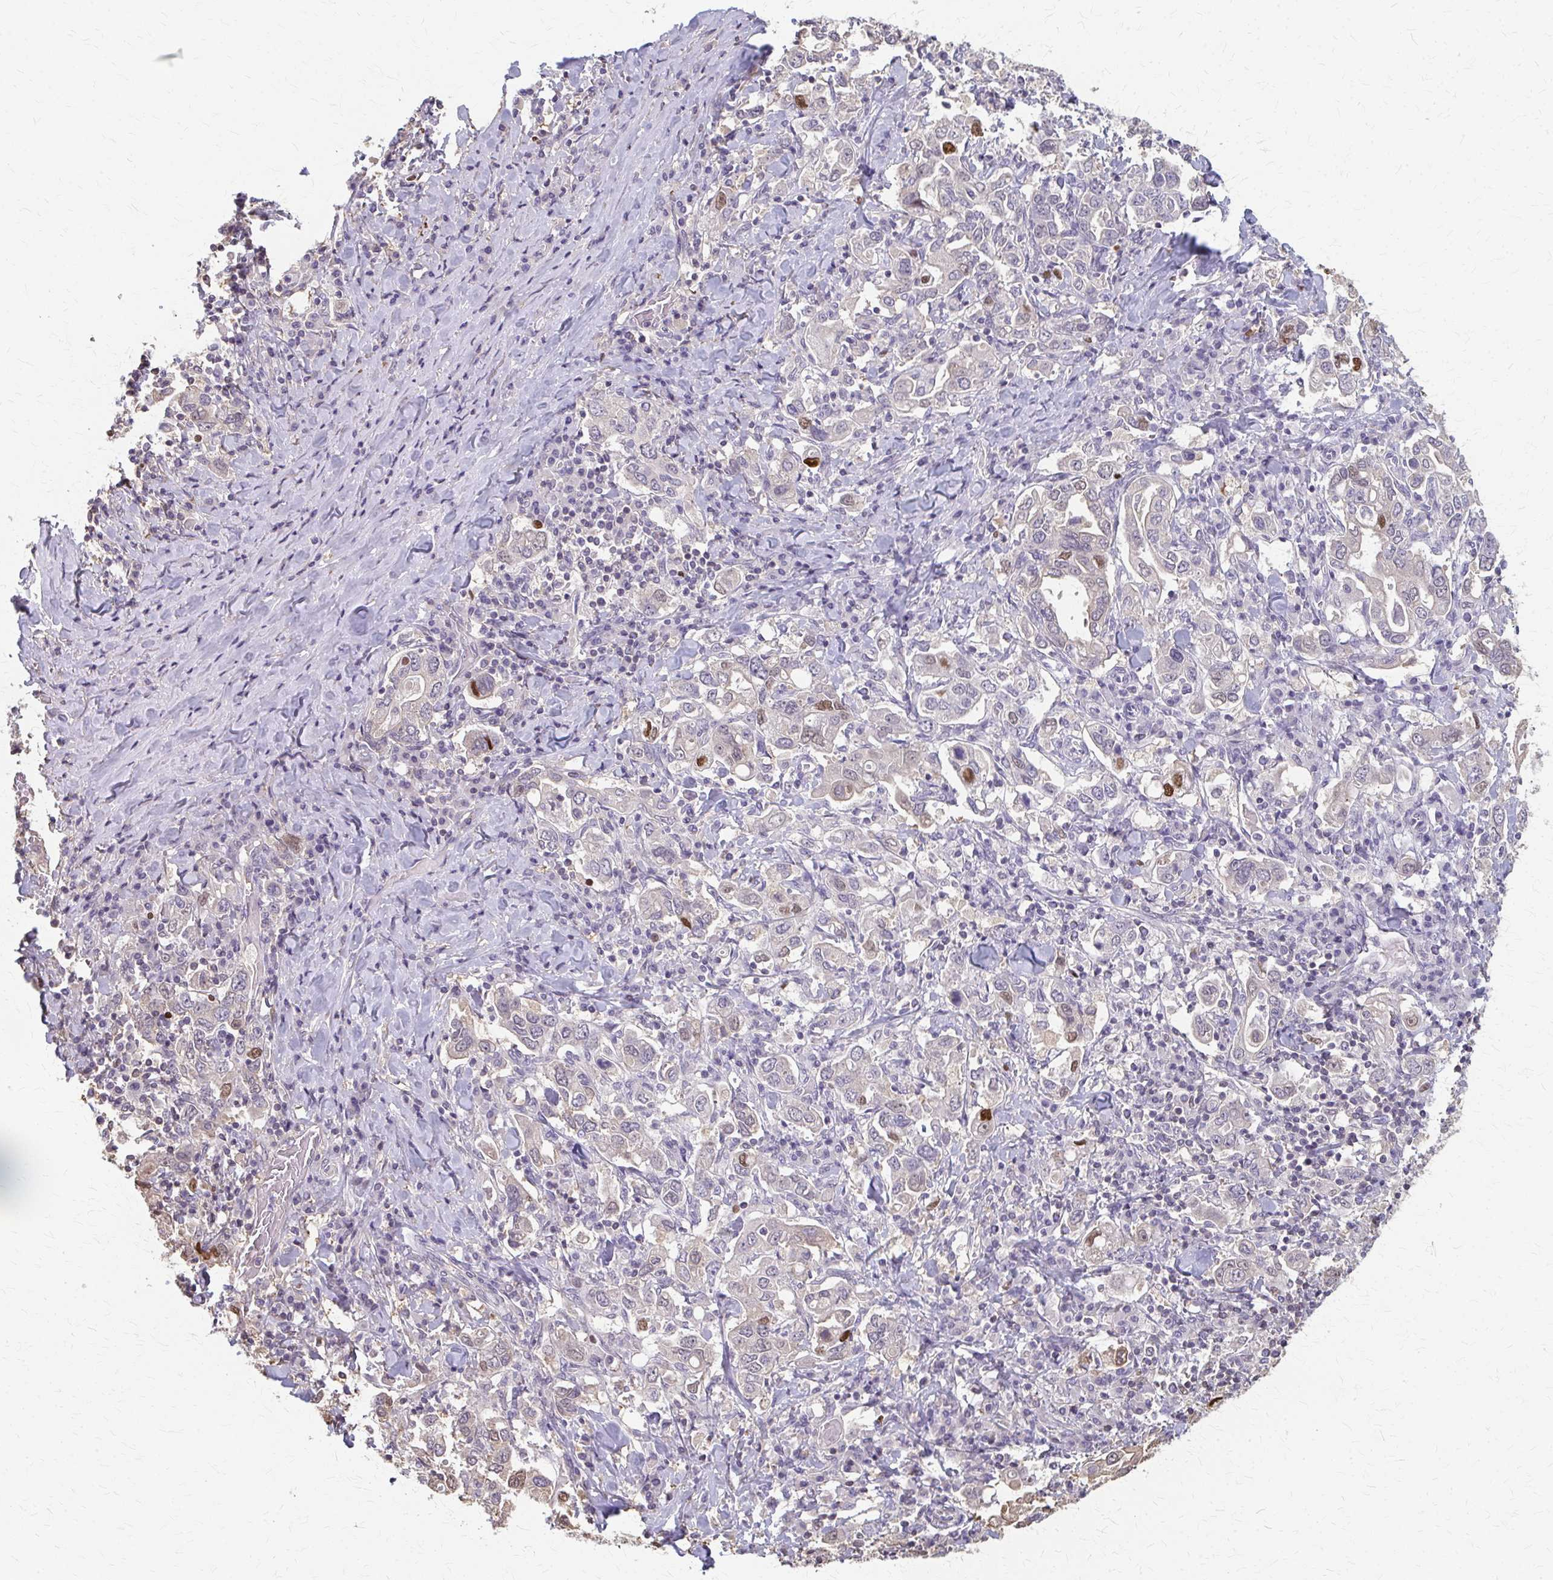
{"staining": {"intensity": "weak", "quantity": "<25%", "location": "cytoplasmic/membranous"}, "tissue": "stomach cancer", "cell_type": "Tumor cells", "image_type": "cancer", "snomed": [{"axis": "morphology", "description": "Adenocarcinoma, NOS"}, {"axis": "topography", "description": "Stomach, upper"}], "caption": "Stomach cancer (adenocarcinoma) was stained to show a protein in brown. There is no significant expression in tumor cells.", "gene": "RABGAP1L", "patient": {"sex": "male", "age": 62}}